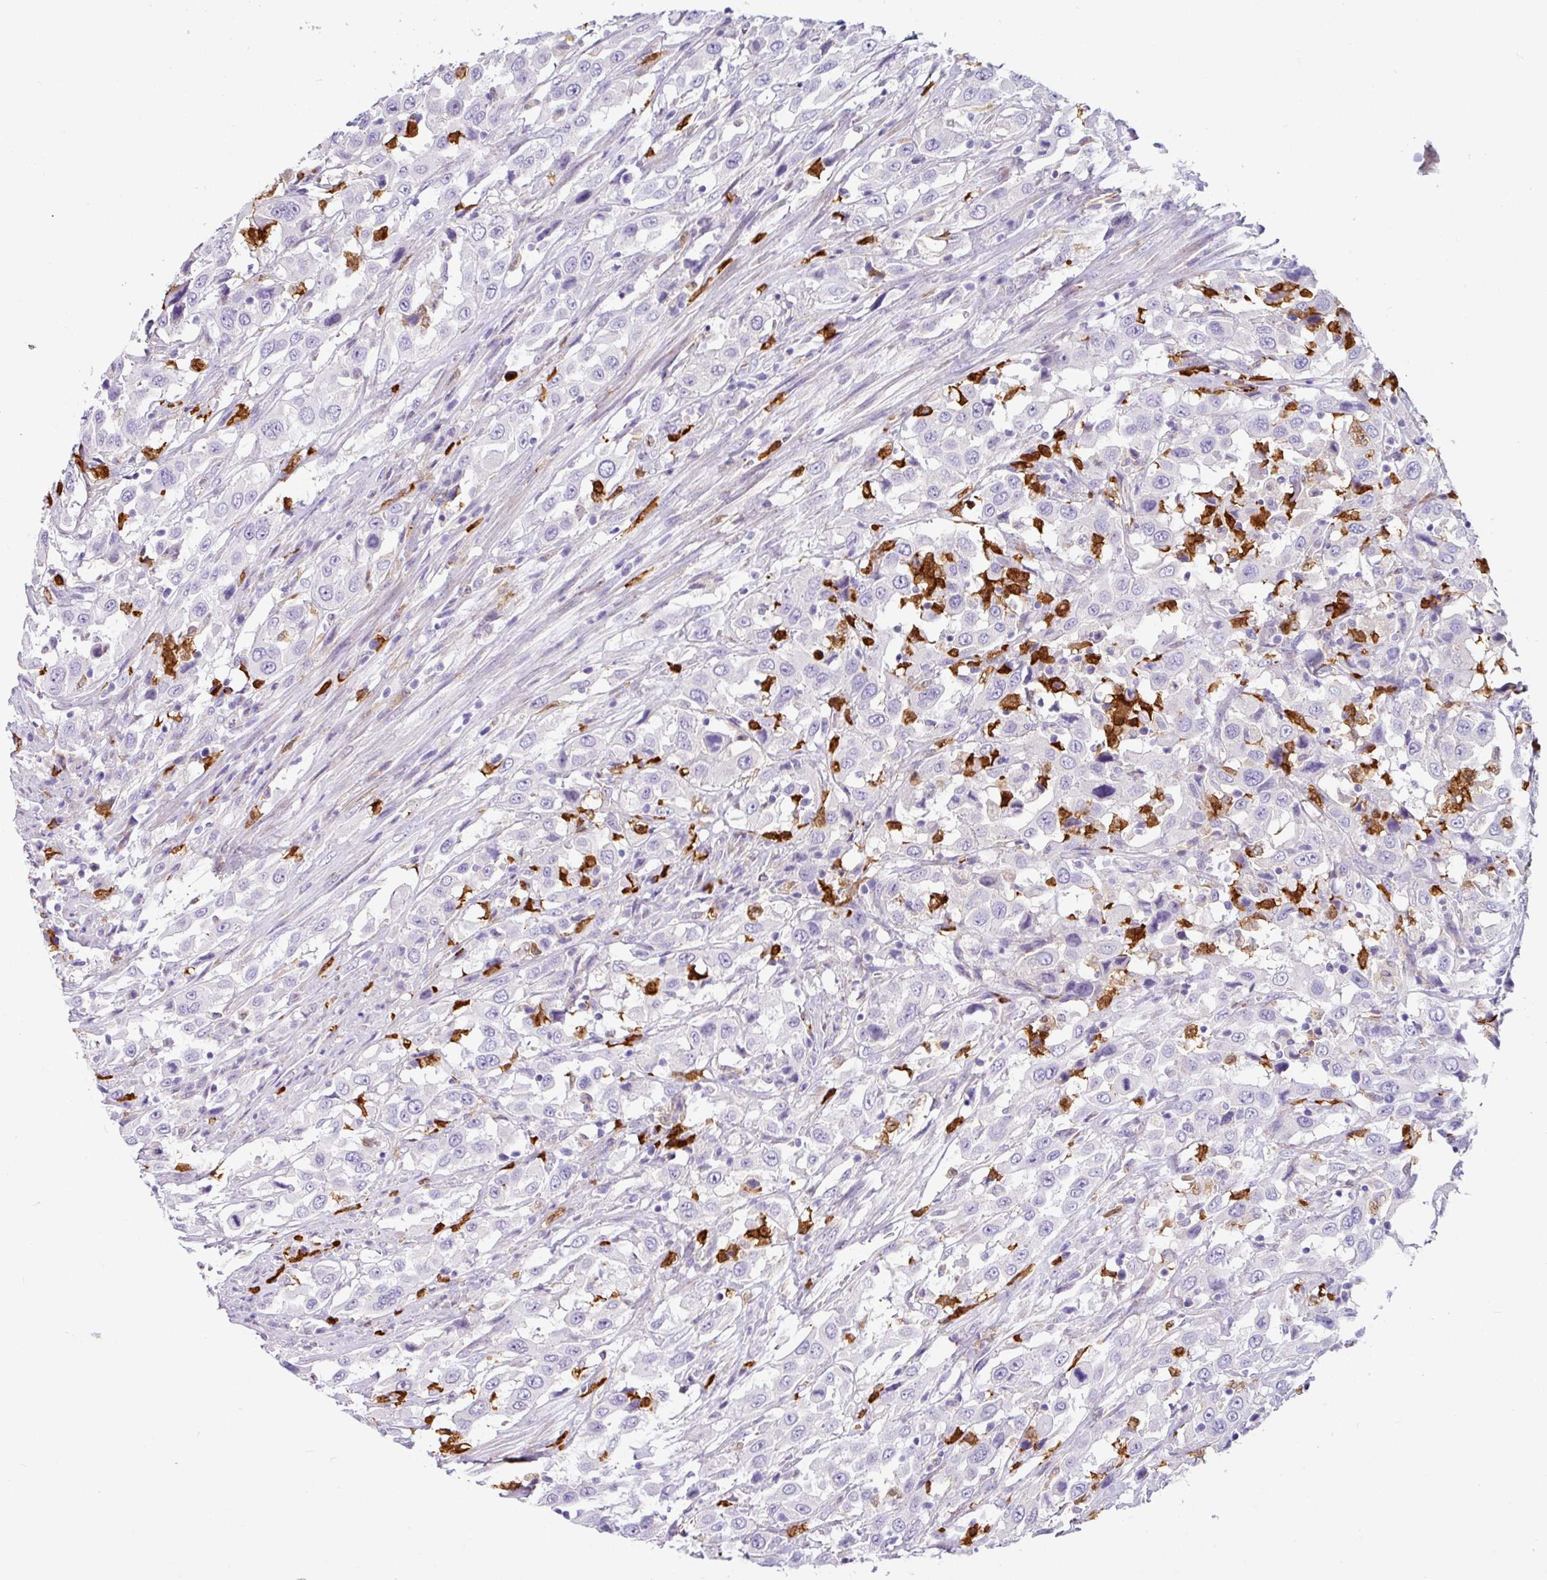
{"staining": {"intensity": "negative", "quantity": "none", "location": "none"}, "tissue": "urothelial cancer", "cell_type": "Tumor cells", "image_type": "cancer", "snomed": [{"axis": "morphology", "description": "Urothelial carcinoma, High grade"}, {"axis": "topography", "description": "Urinary bladder"}], "caption": "IHC histopathology image of neoplastic tissue: urothelial cancer stained with DAB demonstrates no significant protein positivity in tumor cells.", "gene": "SH2D3C", "patient": {"sex": "male", "age": 61}}